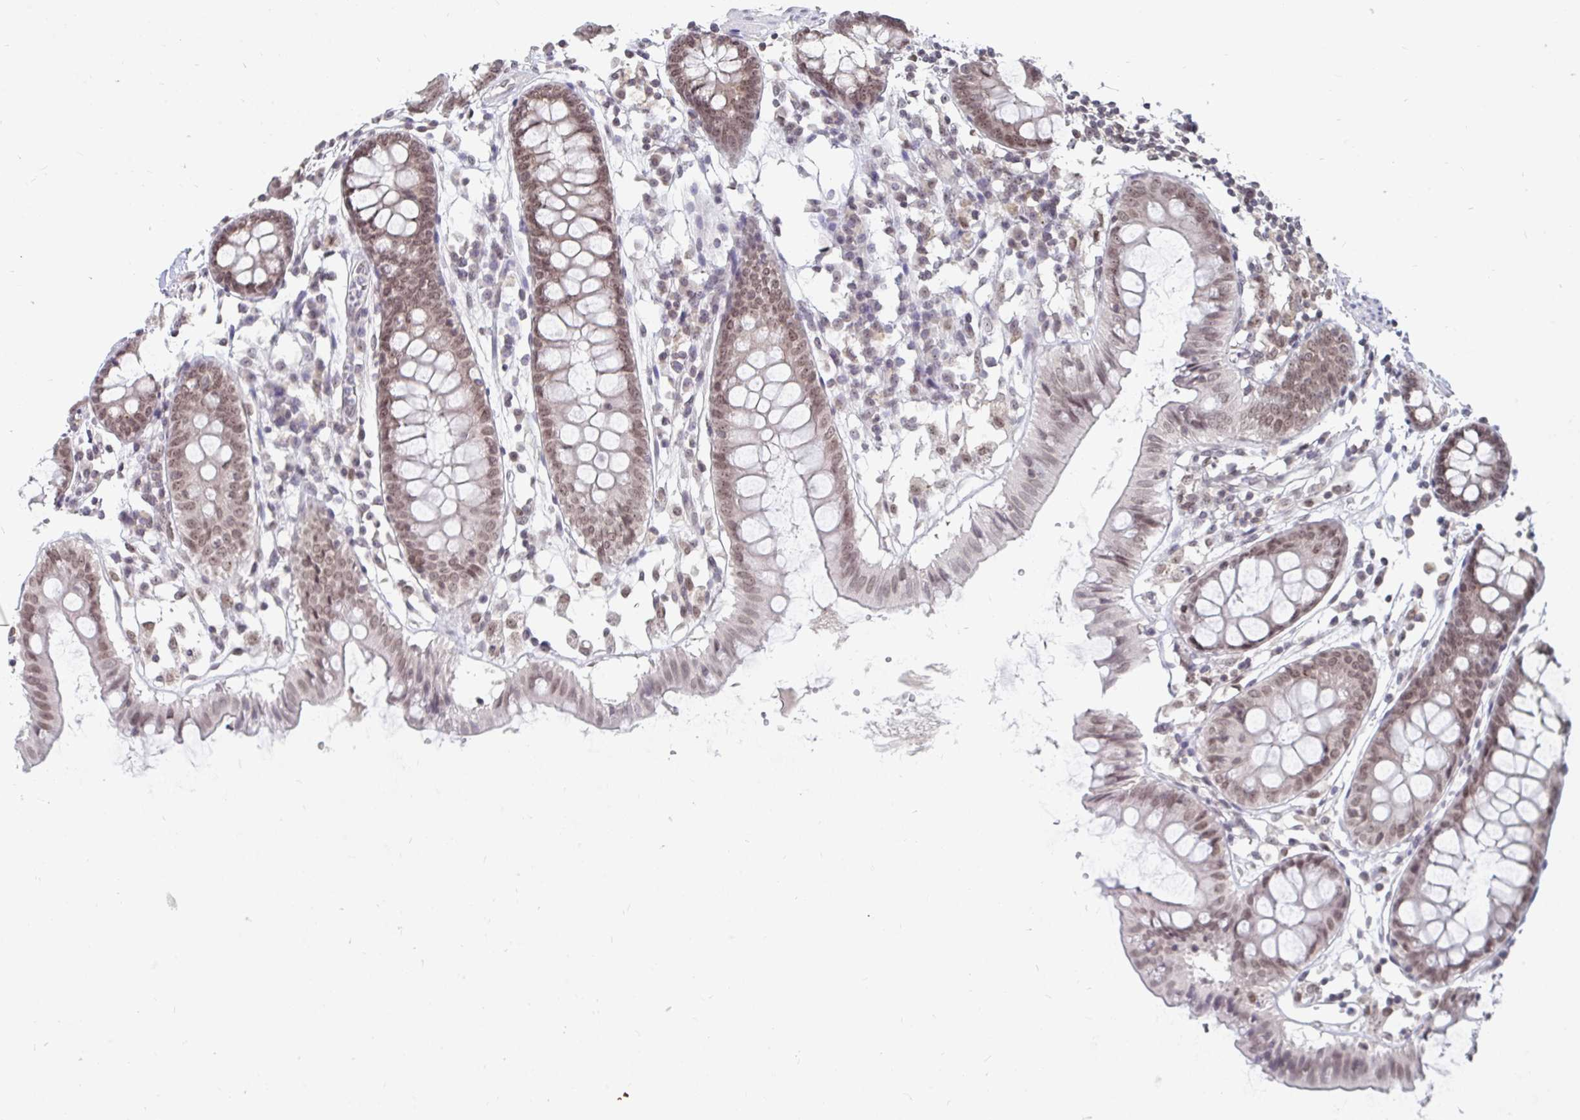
{"staining": {"intensity": "negative", "quantity": "none", "location": "none"}, "tissue": "colon", "cell_type": "Endothelial cells", "image_type": "normal", "snomed": [{"axis": "morphology", "description": "Normal tissue, NOS"}, {"axis": "topography", "description": "Colon"}], "caption": "Micrograph shows no protein staining in endothelial cells of benign colon. The staining is performed using DAB brown chromogen with nuclei counter-stained in using hematoxylin.", "gene": "TRIP12", "patient": {"sex": "female", "age": 84}}